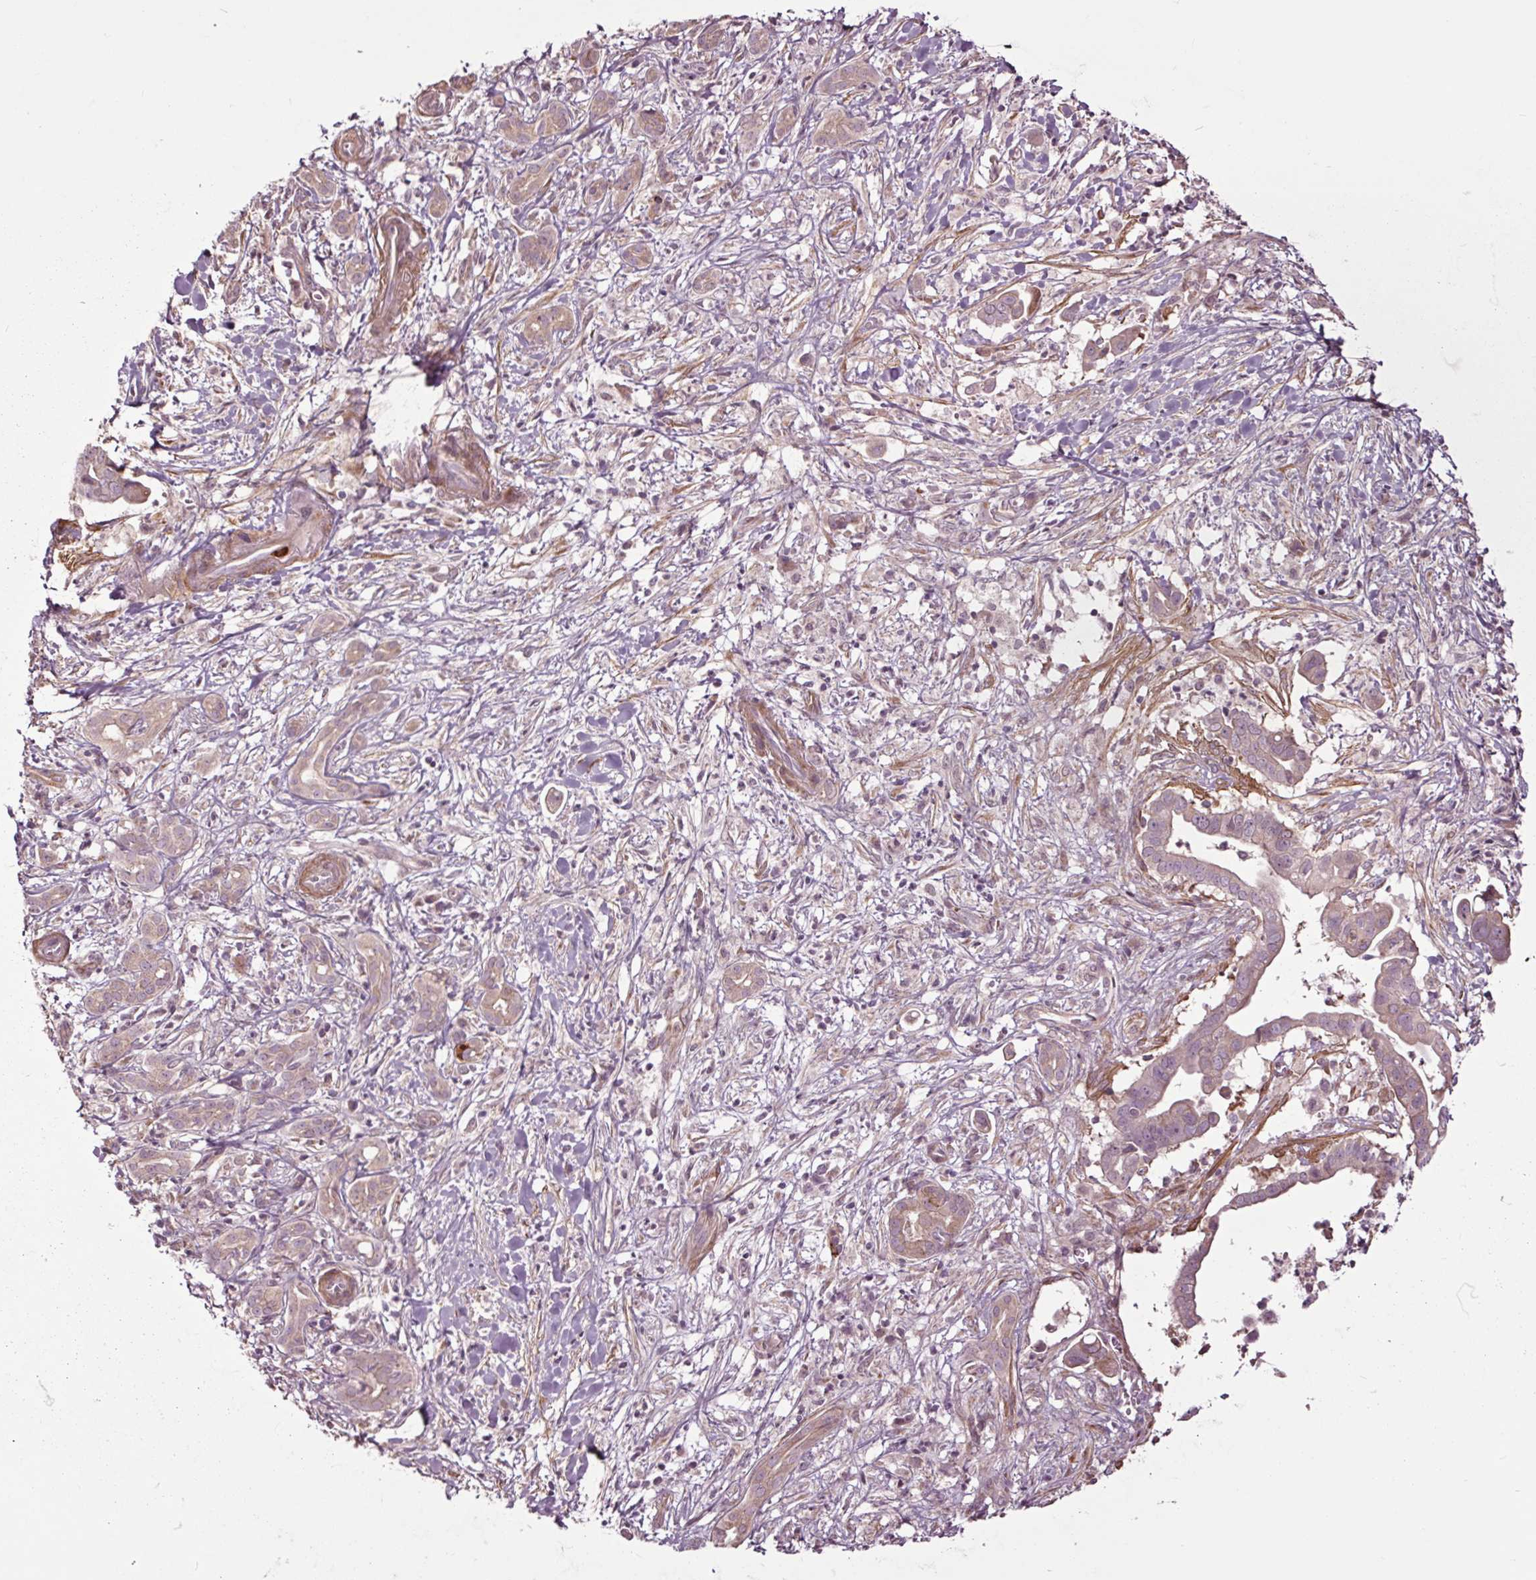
{"staining": {"intensity": "weak", "quantity": "<25%", "location": "cytoplasmic/membranous"}, "tissue": "pancreatic cancer", "cell_type": "Tumor cells", "image_type": "cancer", "snomed": [{"axis": "morphology", "description": "Adenocarcinoma, NOS"}, {"axis": "topography", "description": "Pancreas"}], "caption": "Photomicrograph shows no significant protein staining in tumor cells of pancreatic adenocarcinoma.", "gene": "HAUS5", "patient": {"sex": "male", "age": 61}}